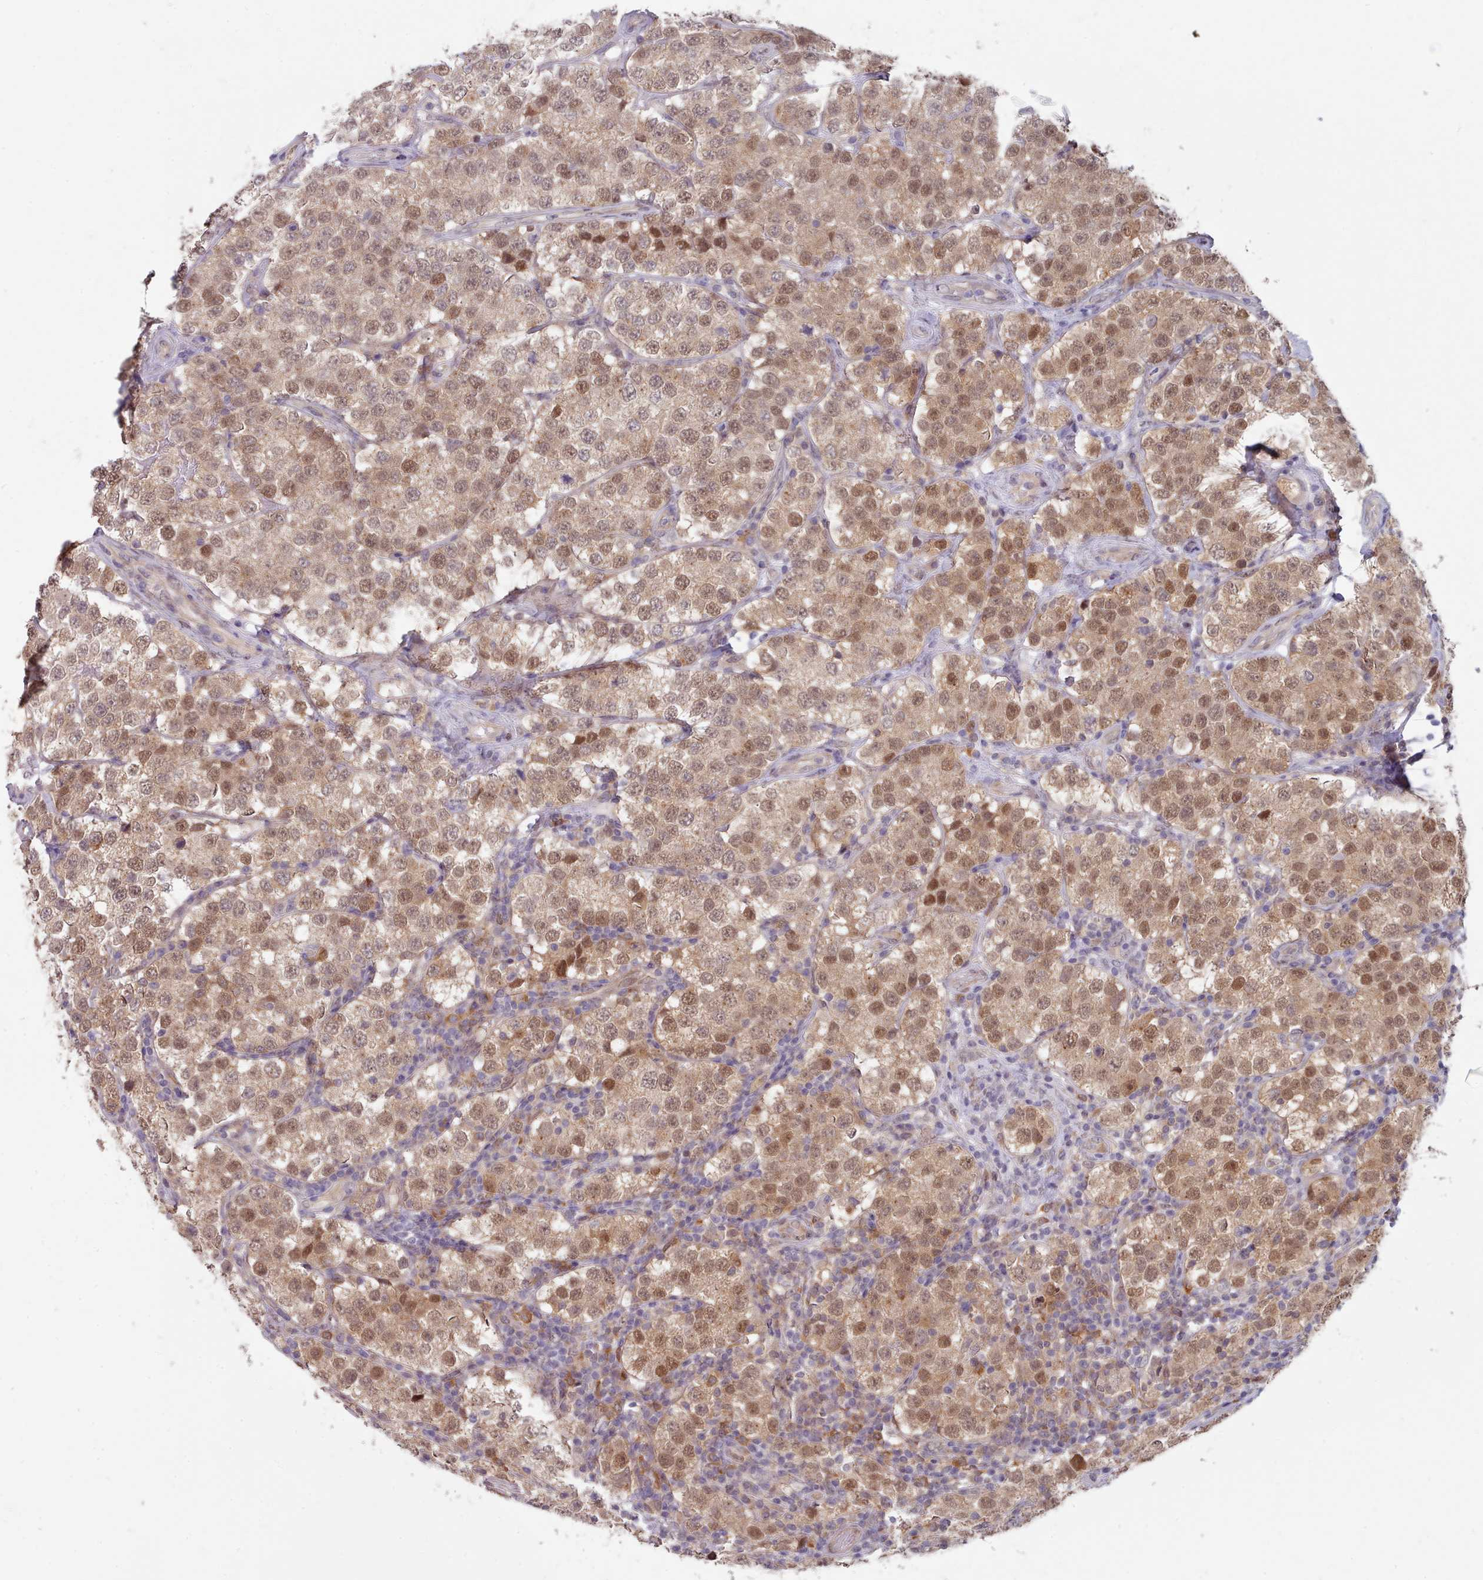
{"staining": {"intensity": "moderate", "quantity": ">75%", "location": "cytoplasmic/membranous,nuclear"}, "tissue": "testis cancer", "cell_type": "Tumor cells", "image_type": "cancer", "snomed": [{"axis": "morphology", "description": "Seminoma, NOS"}, {"axis": "topography", "description": "Testis"}], "caption": "Seminoma (testis) stained with DAB immunohistochemistry shows medium levels of moderate cytoplasmic/membranous and nuclear expression in approximately >75% of tumor cells.", "gene": "CES3", "patient": {"sex": "male", "age": 34}}